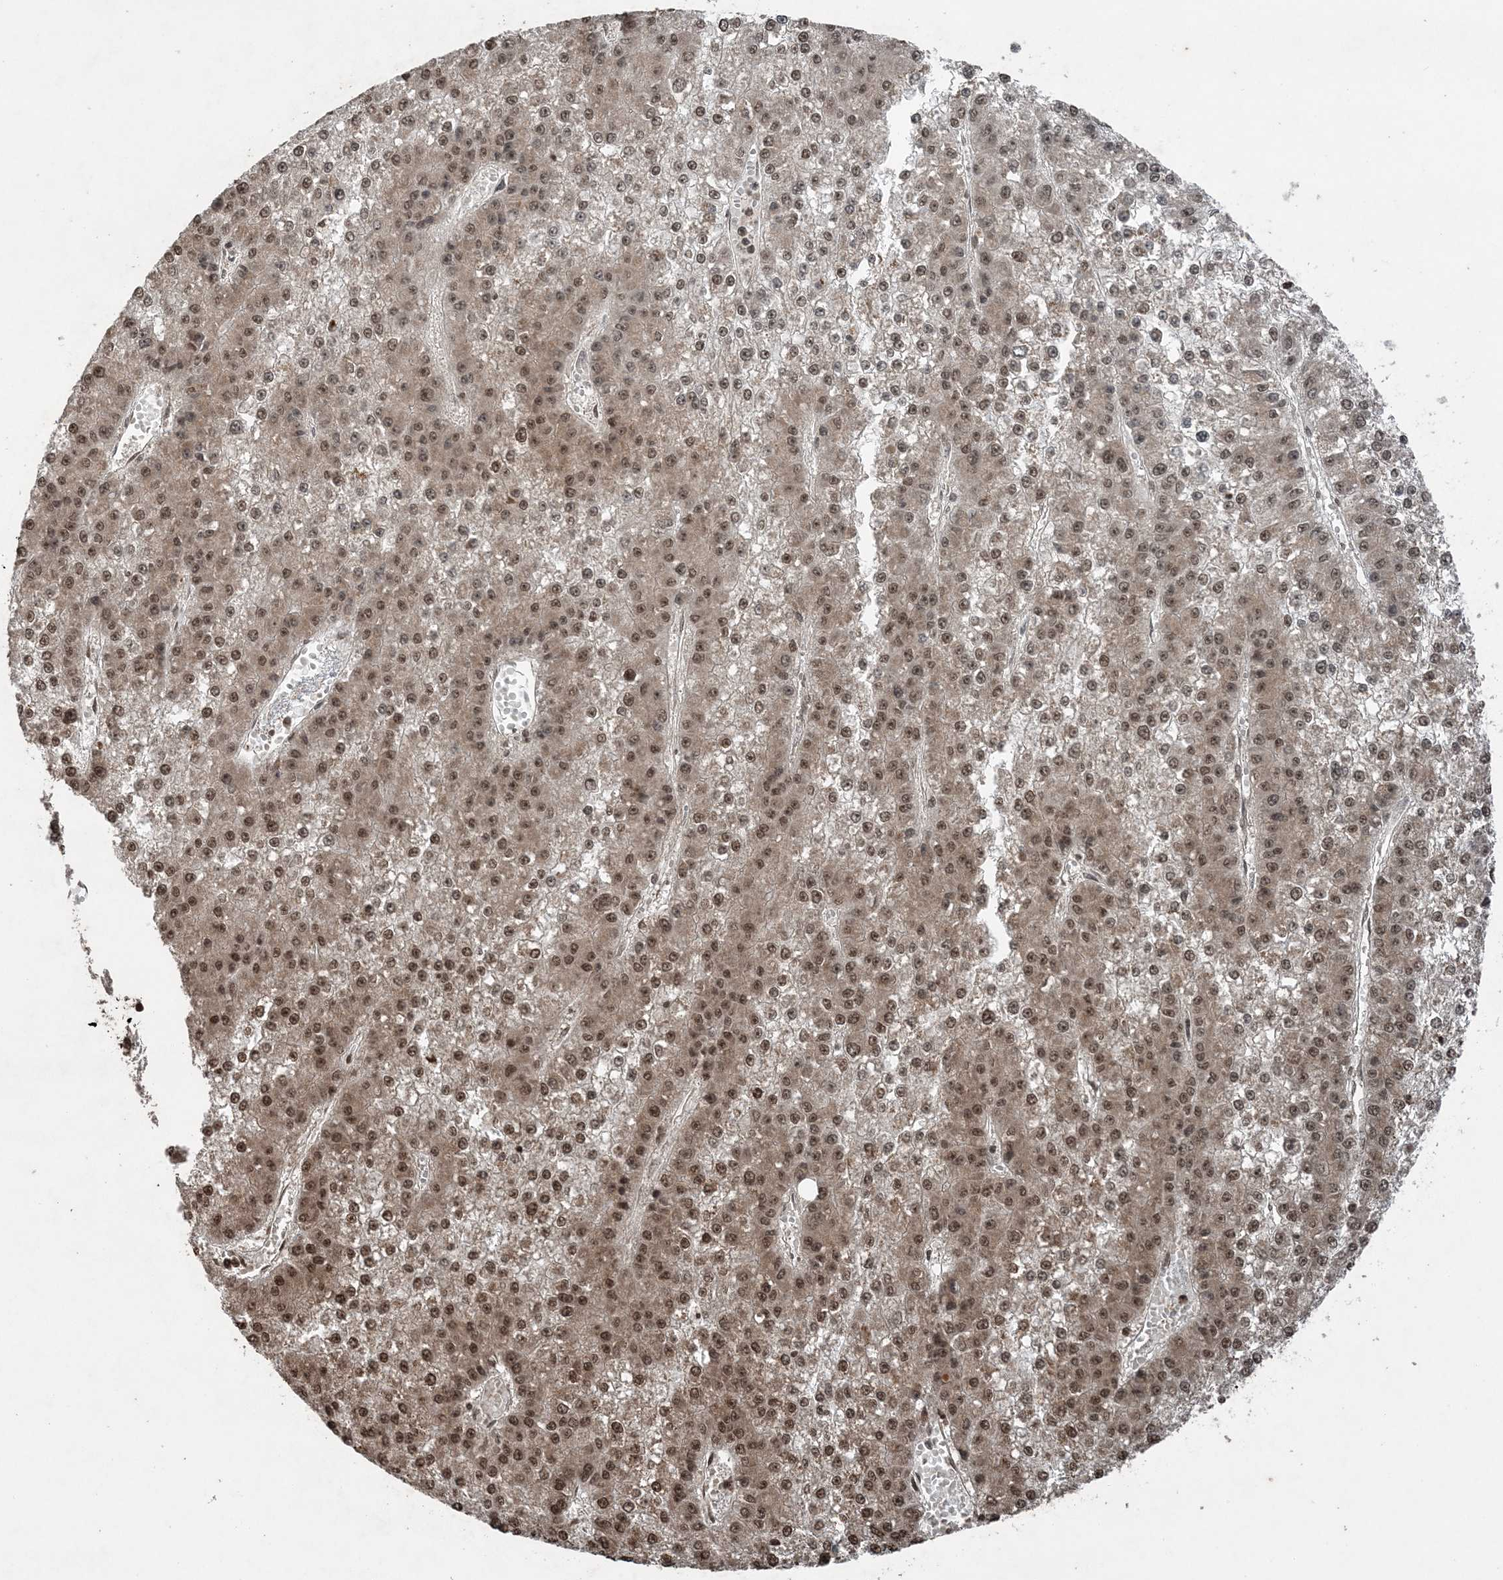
{"staining": {"intensity": "moderate", "quantity": ">75%", "location": "nuclear"}, "tissue": "liver cancer", "cell_type": "Tumor cells", "image_type": "cancer", "snomed": [{"axis": "morphology", "description": "Carcinoma, Hepatocellular, NOS"}, {"axis": "topography", "description": "Liver"}], "caption": "Human liver cancer stained for a protein (brown) displays moderate nuclear positive positivity in about >75% of tumor cells.", "gene": "ZFAND2B", "patient": {"sex": "female", "age": 73}}